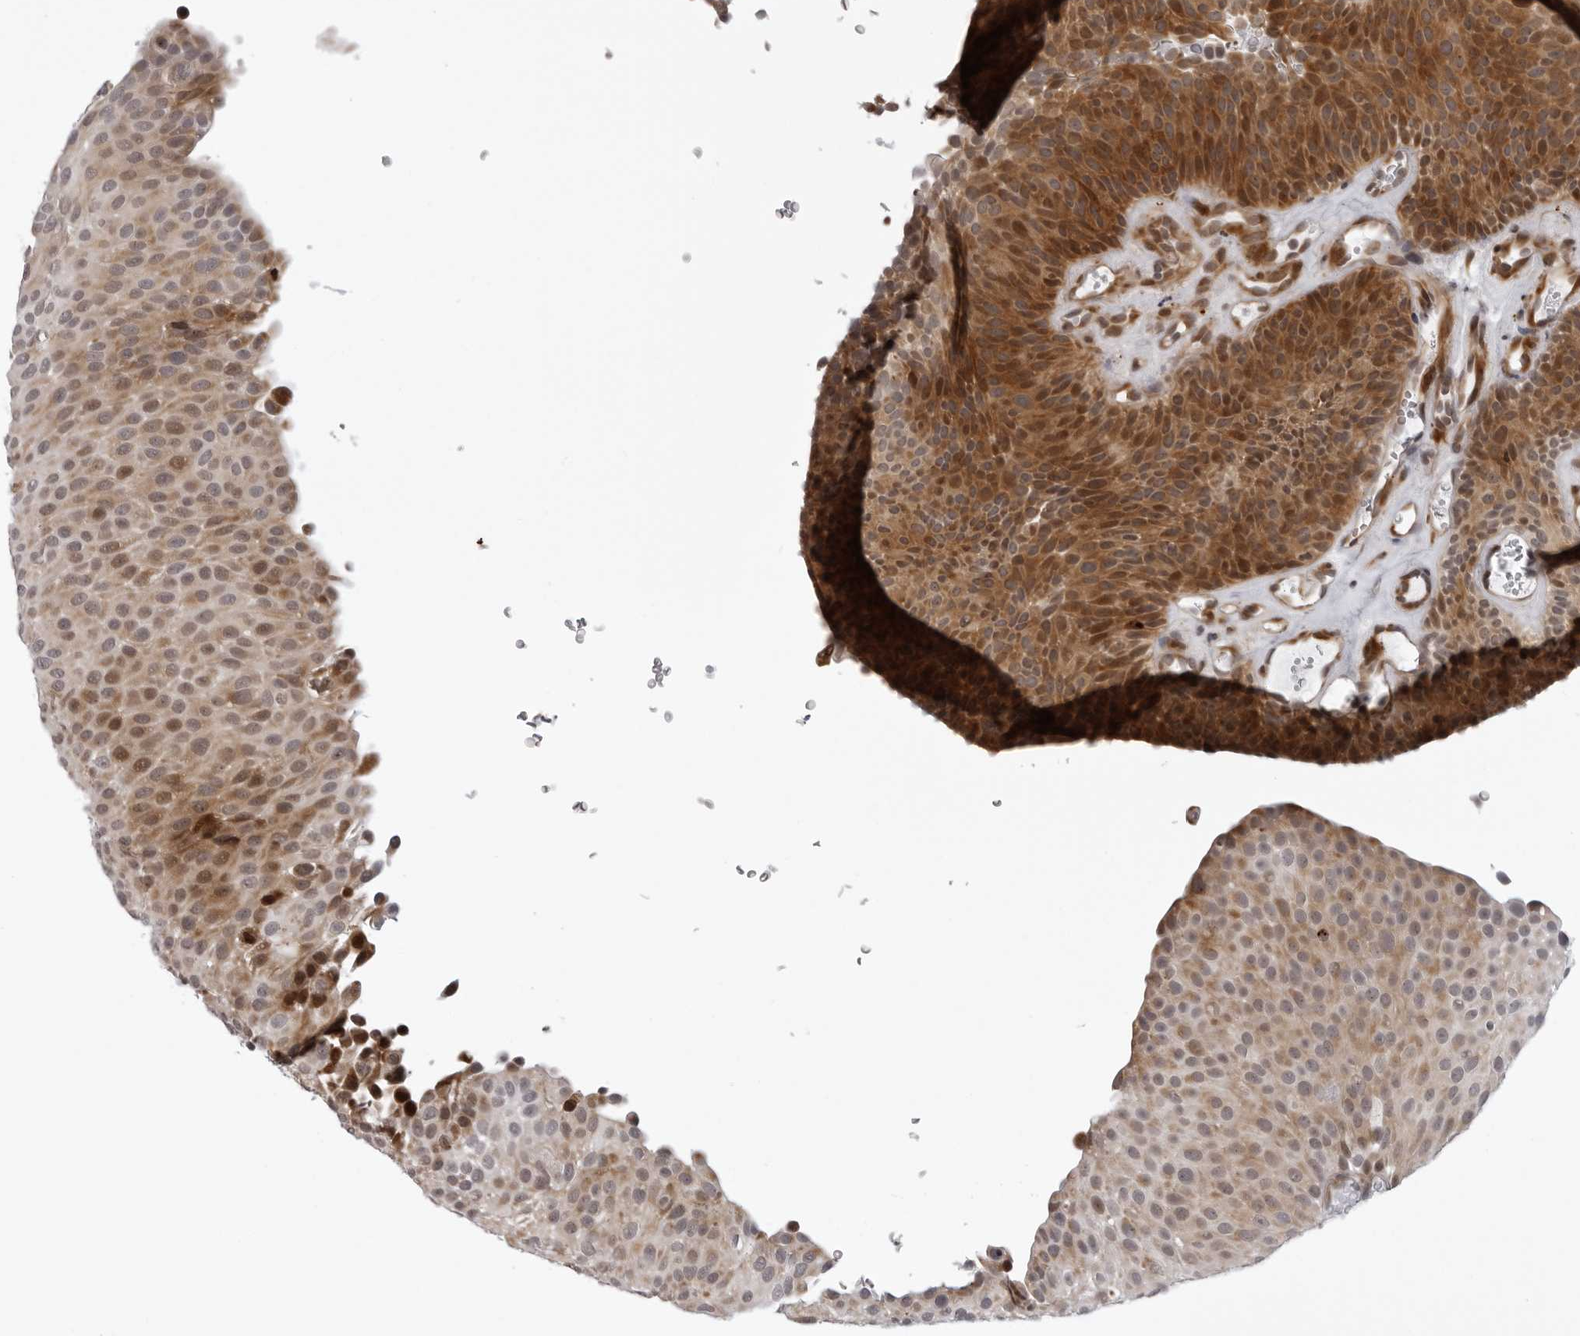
{"staining": {"intensity": "moderate", "quantity": ">75%", "location": "cytoplasmic/membranous,nuclear"}, "tissue": "urothelial cancer", "cell_type": "Tumor cells", "image_type": "cancer", "snomed": [{"axis": "morphology", "description": "Urothelial carcinoma, Low grade"}, {"axis": "topography", "description": "Urinary bladder"}], "caption": "Immunohistochemical staining of low-grade urothelial carcinoma shows medium levels of moderate cytoplasmic/membranous and nuclear positivity in about >75% of tumor cells. (IHC, brightfield microscopy, high magnification).", "gene": "GCSAML", "patient": {"sex": "male", "age": 78}}